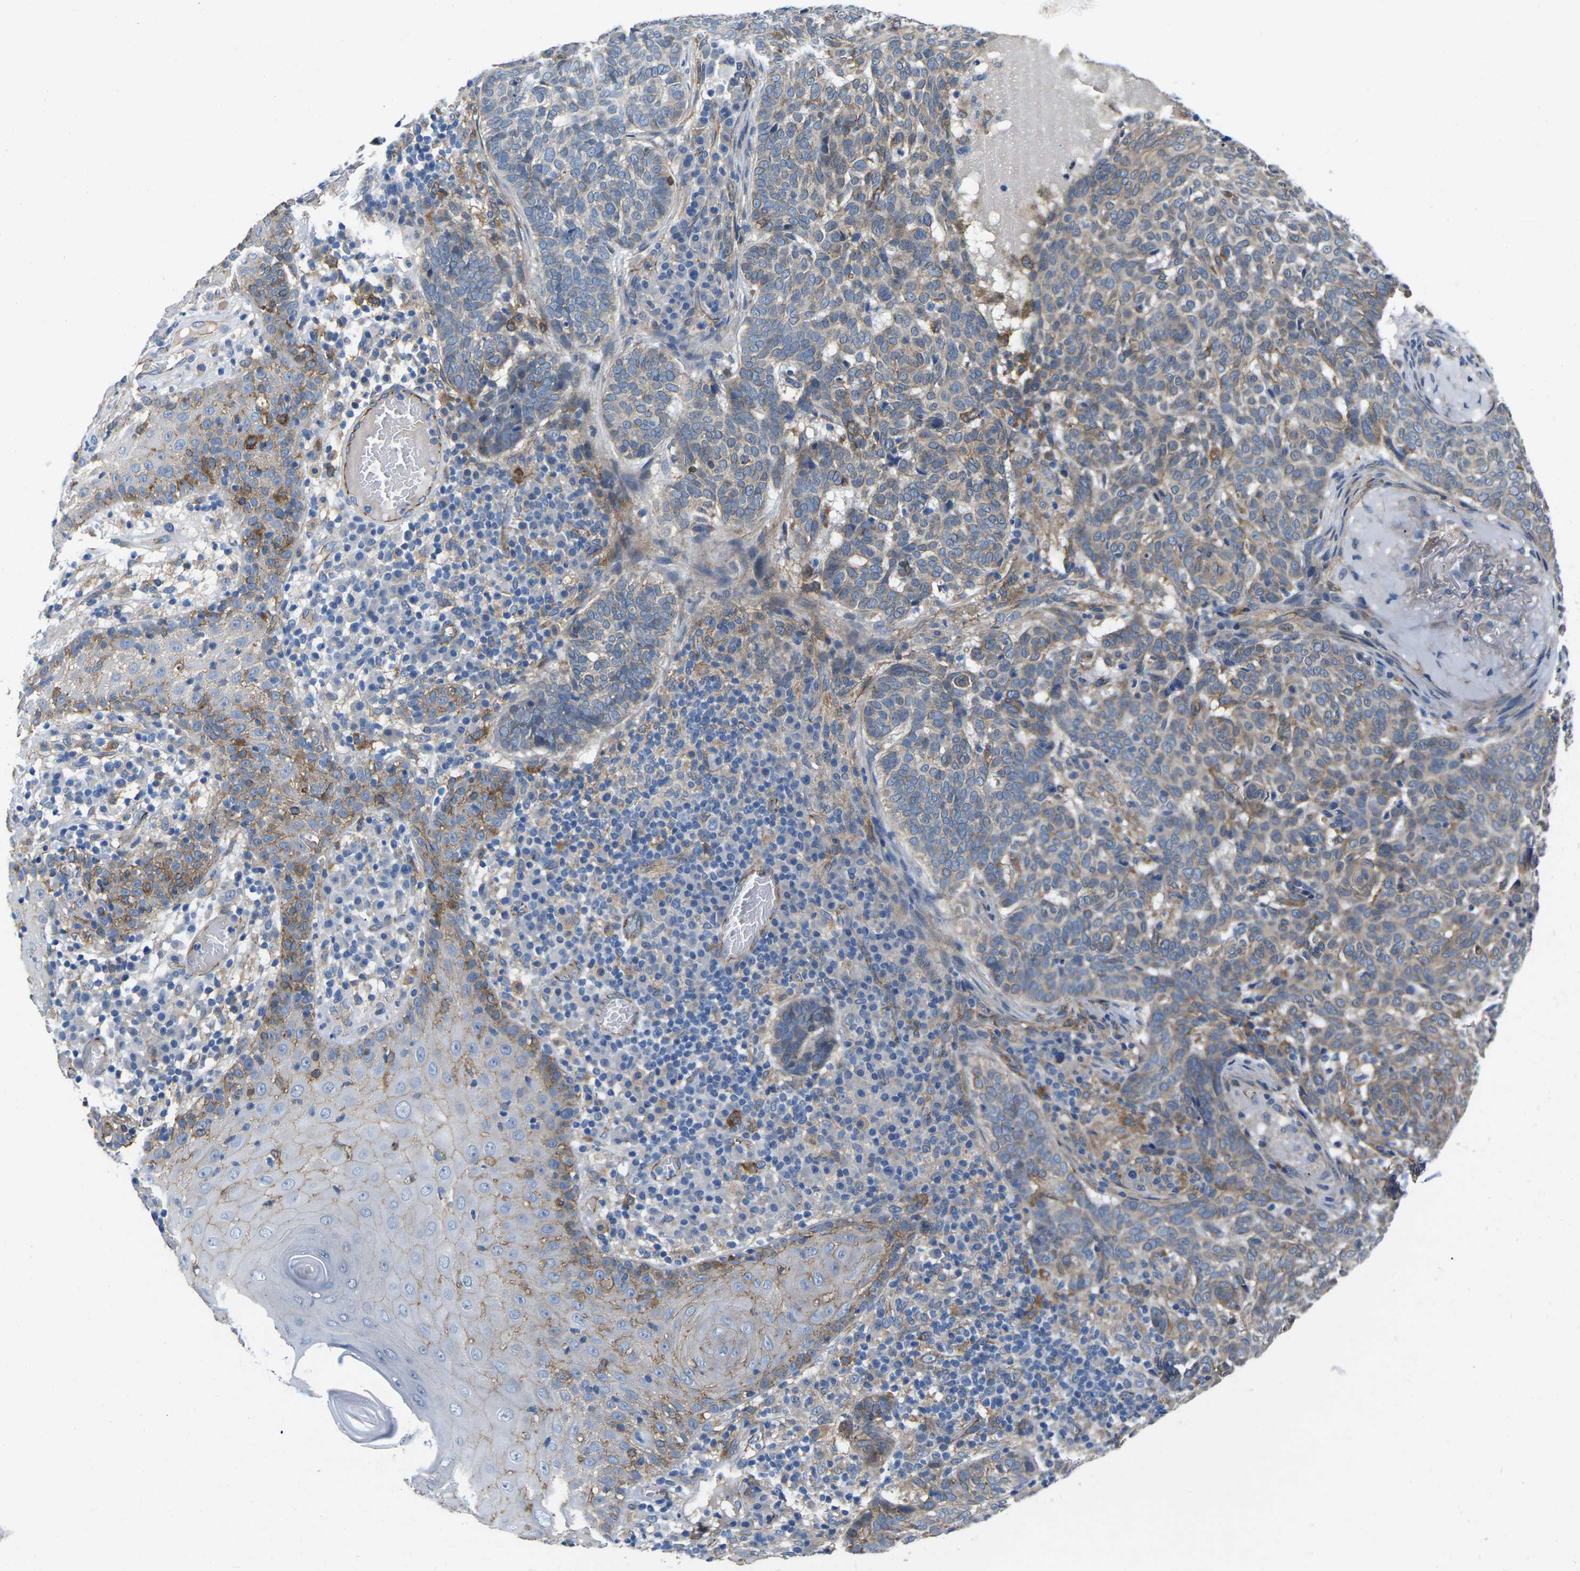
{"staining": {"intensity": "weak", "quantity": "25%-75%", "location": "cytoplasmic/membranous"}, "tissue": "skin cancer", "cell_type": "Tumor cells", "image_type": "cancer", "snomed": [{"axis": "morphology", "description": "Basal cell carcinoma"}, {"axis": "topography", "description": "Skin"}], "caption": "Skin basal cell carcinoma stained with immunohistochemistry reveals weak cytoplasmic/membranous positivity in approximately 25%-75% of tumor cells.", "gene": "CTNND1", "patient": {"sex": "male", "age": 85}}